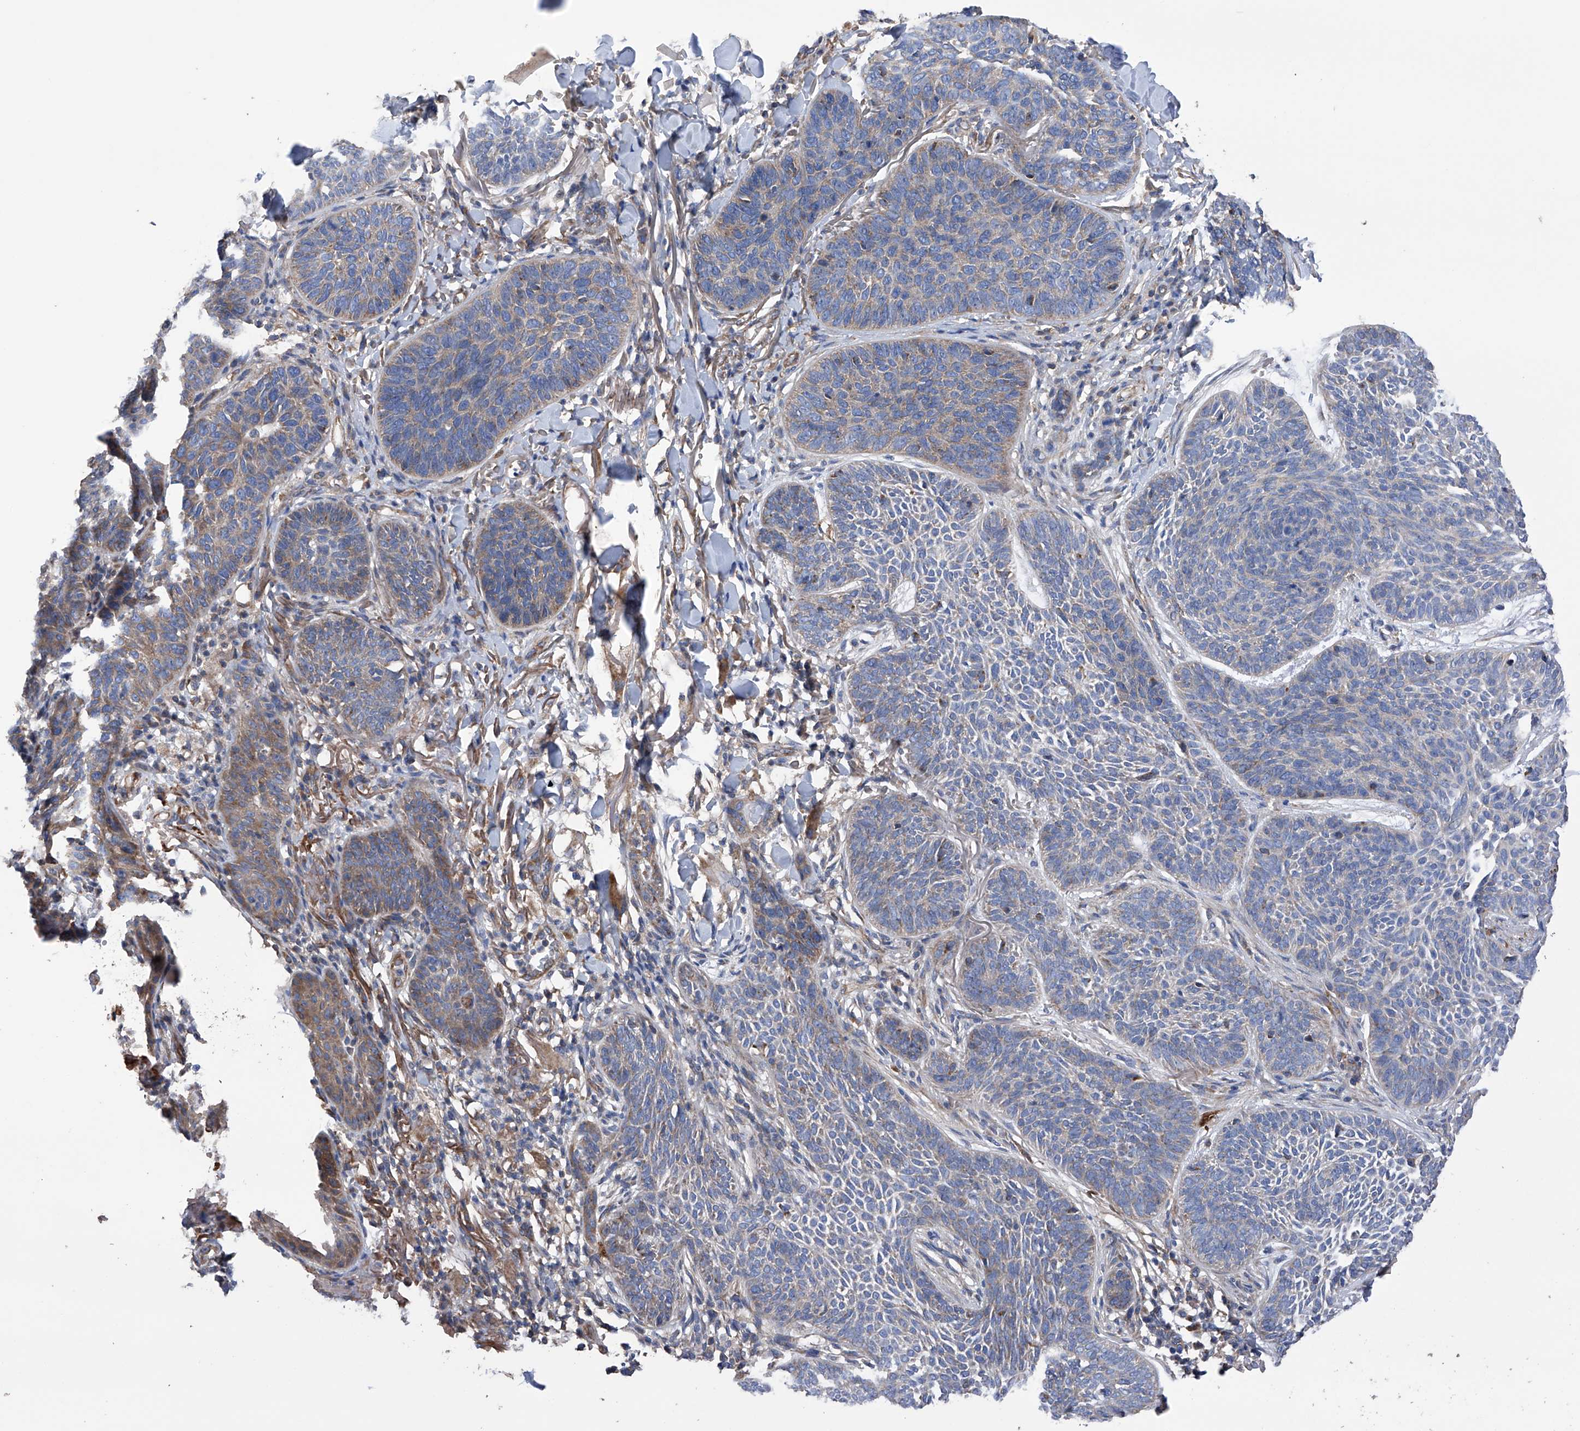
{"staining": {"intensity": "weak", "quantity": "25%-75%", "location": "cytoplasmic/membranous"}, "tissue": "skin cancer", "cell_type": "Tumor cells", "image_type": "cancer", "snomed": [{"axis": "morphology", "description": "Basal cell carcinoma"}, {"axis": "topography", "description": "Skin"}], "caption": "An IHC image of neoplastic tissue is shown. Protein staining in brown shows weak cytoplasmic/membranous positivity in basal cell carcinoma (skin) within tumor cells. (DAB (3,3'-diaminobenzidine) = brown stain, brightfield microscopy at high magnification).", "gene": "EFCAB2", "patient": {"sex": "male", "age": 85}}